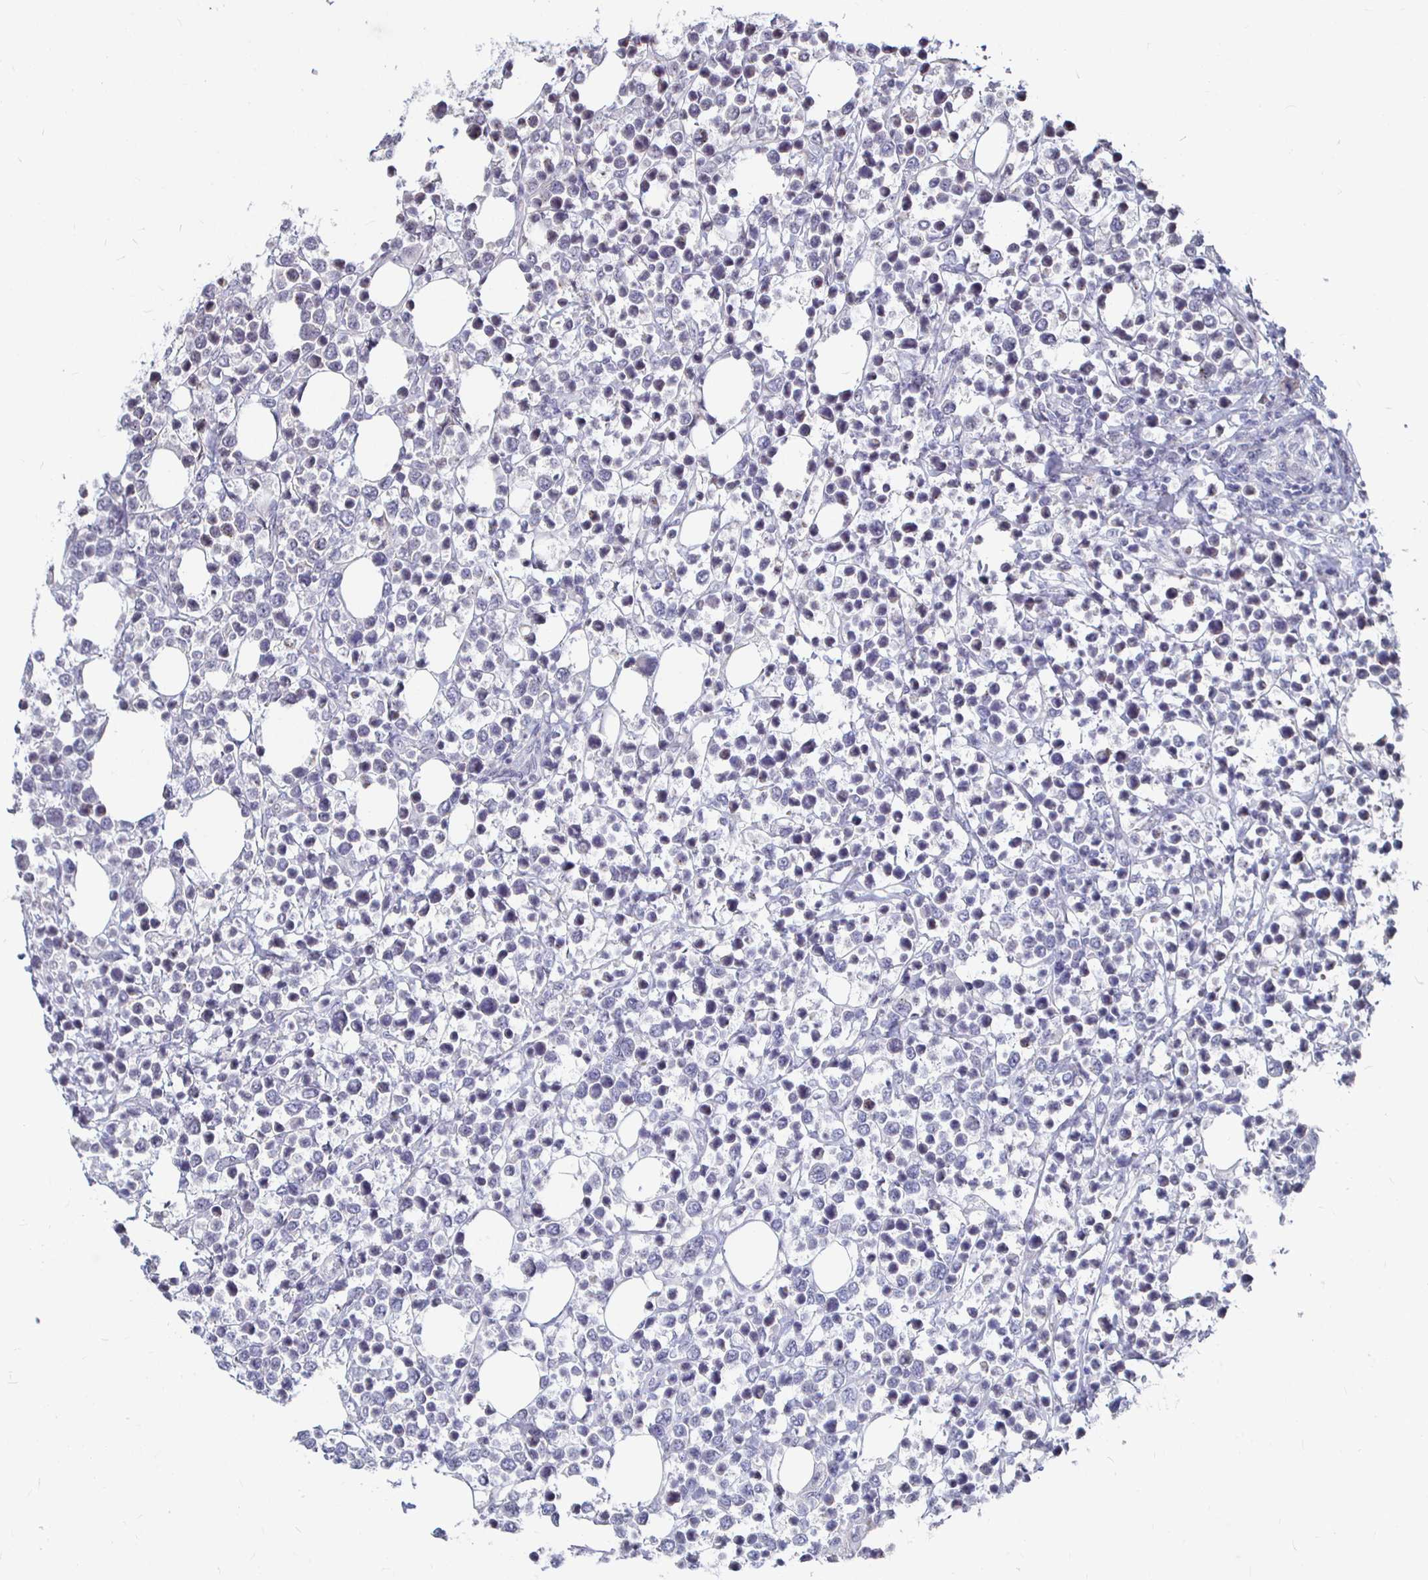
{"staining": {"intensity": "negative", "quantity": "none", "location": "none"}, "tissue": "lymphoma", "cell_type": "Tumor cells", "image_type": "cancer", "snomed": [{"axis": "morphology", "description": "Malignant lymphoma, non-Hodgkin's type, Low grade"}, {"axis": "topography", "description": "Lymph node"}], "caption": "Immunohistochemistry of low-grade malignant lymphoma, non-Hodgkin's type exhibits no positivity in tumor cells. (DAB IHC, high magnification).", "gene": "CAPN11", "patient": {"sex": "male", "age": 60}}